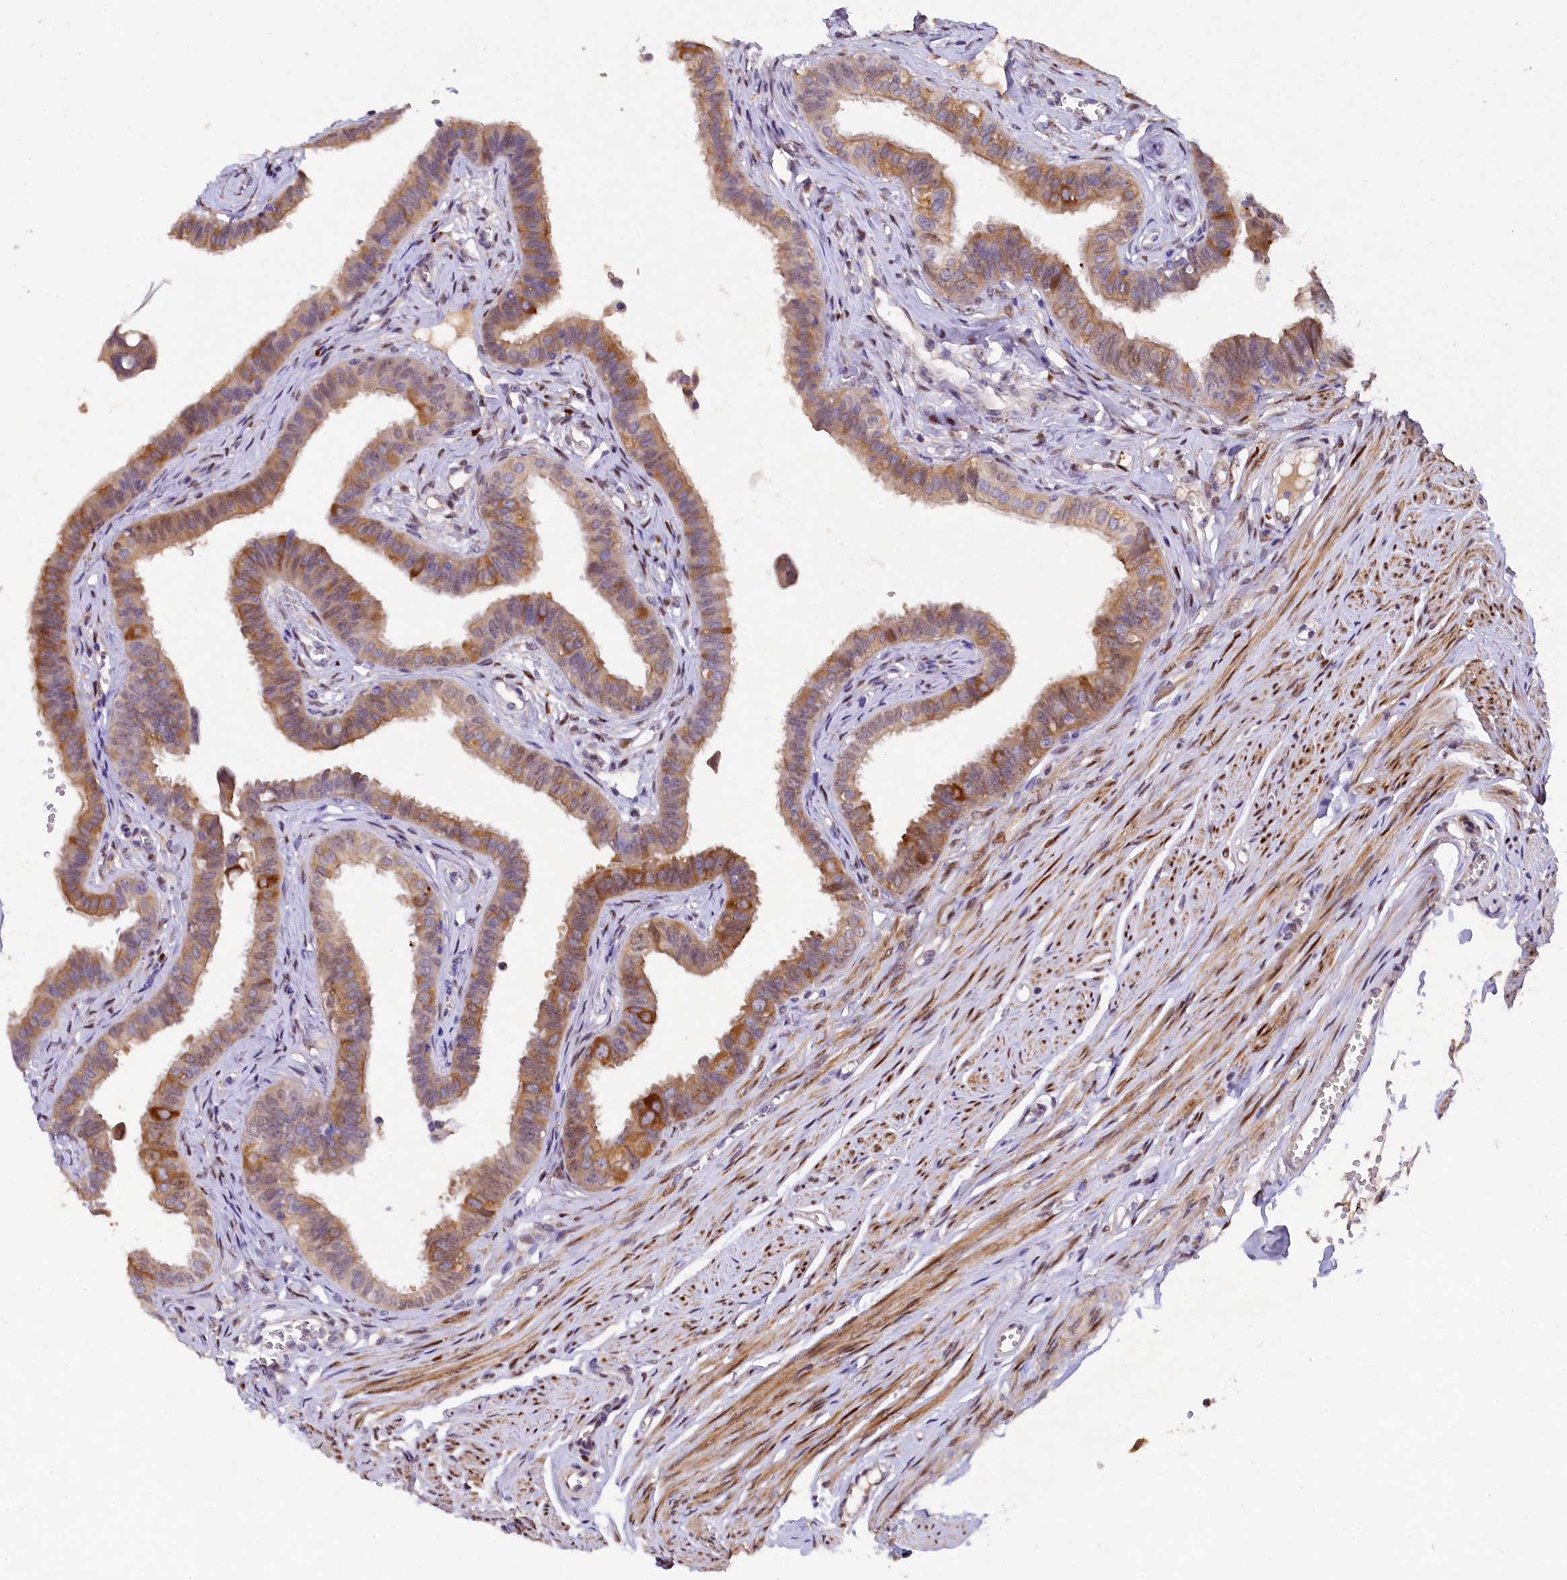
{"staining": {"intensity": "moderate", "quantity": ">75%", "location": "cytoplasmic/membranous"}, "tissue": "fallopian tube", "cell_type": "Glandular cells", "image_type": "normal", "snomed": [{"axis": "morphology", "description": "Normal tissue, NOS"}, {"axis": "morphology", "description": "Carcinoma, NOS"}, {"axis": "topography", "description": "Fallopian tube"}, {"axis": "topography", "description": "Ovary"}], "caption": "Immunohistochemistry of unremarkable human fallopian tube demonstrates medium levels of moderate cytoplasmic/membranous positivity in approximately >75% of glandular cells.", "gene": "TGDS", "patient": {"sex": "female", "age": 59}}